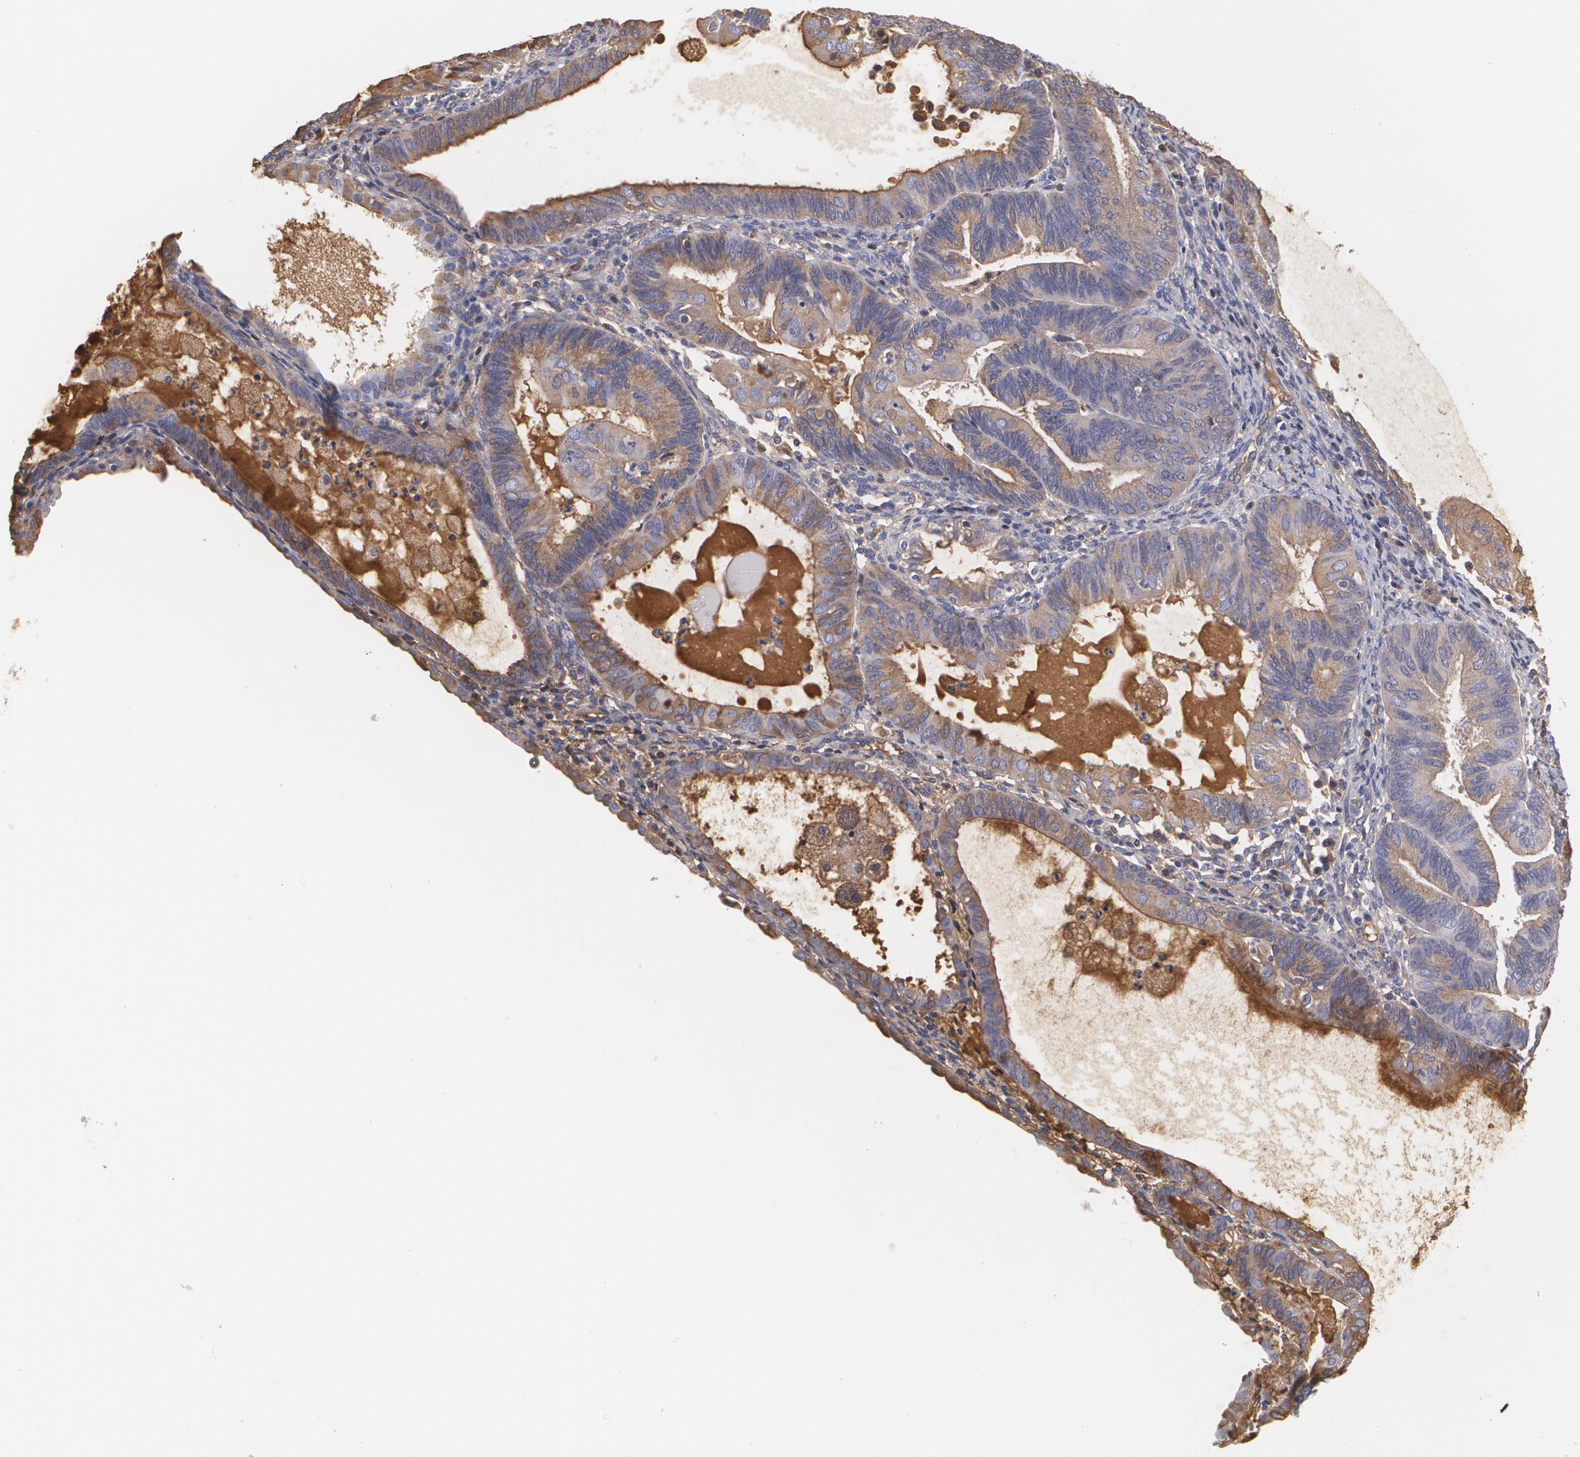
{"staining": {"intensity": "moderate", "quantity": "25%-75%", "location": "cytoplasmic/membranous"}, "tissue": "endometrial cancer", "cell_type": "Tumor cells", "image_type": "cancer", "snomed": [{"axis": "morphology", "description": "Adenocarcinoma, NOS"}, {"axis": "topography", "description": "Endometrium"}], "caption": "Protein expression analysis of adenocarcinoma (endometrial) exhibits moderate cytoplasmic/membranous positivity in about 25%-75% of tumor cells. The staining was performed using DAB (3,3'-diaminobenzidine) to visualize the protein expression in brown, while the nuclei were stained in blue with hematoxylin (Magnification: 20x).", "gene": "SERPINA1", "patient": {"sex": "female", "age": 63}}